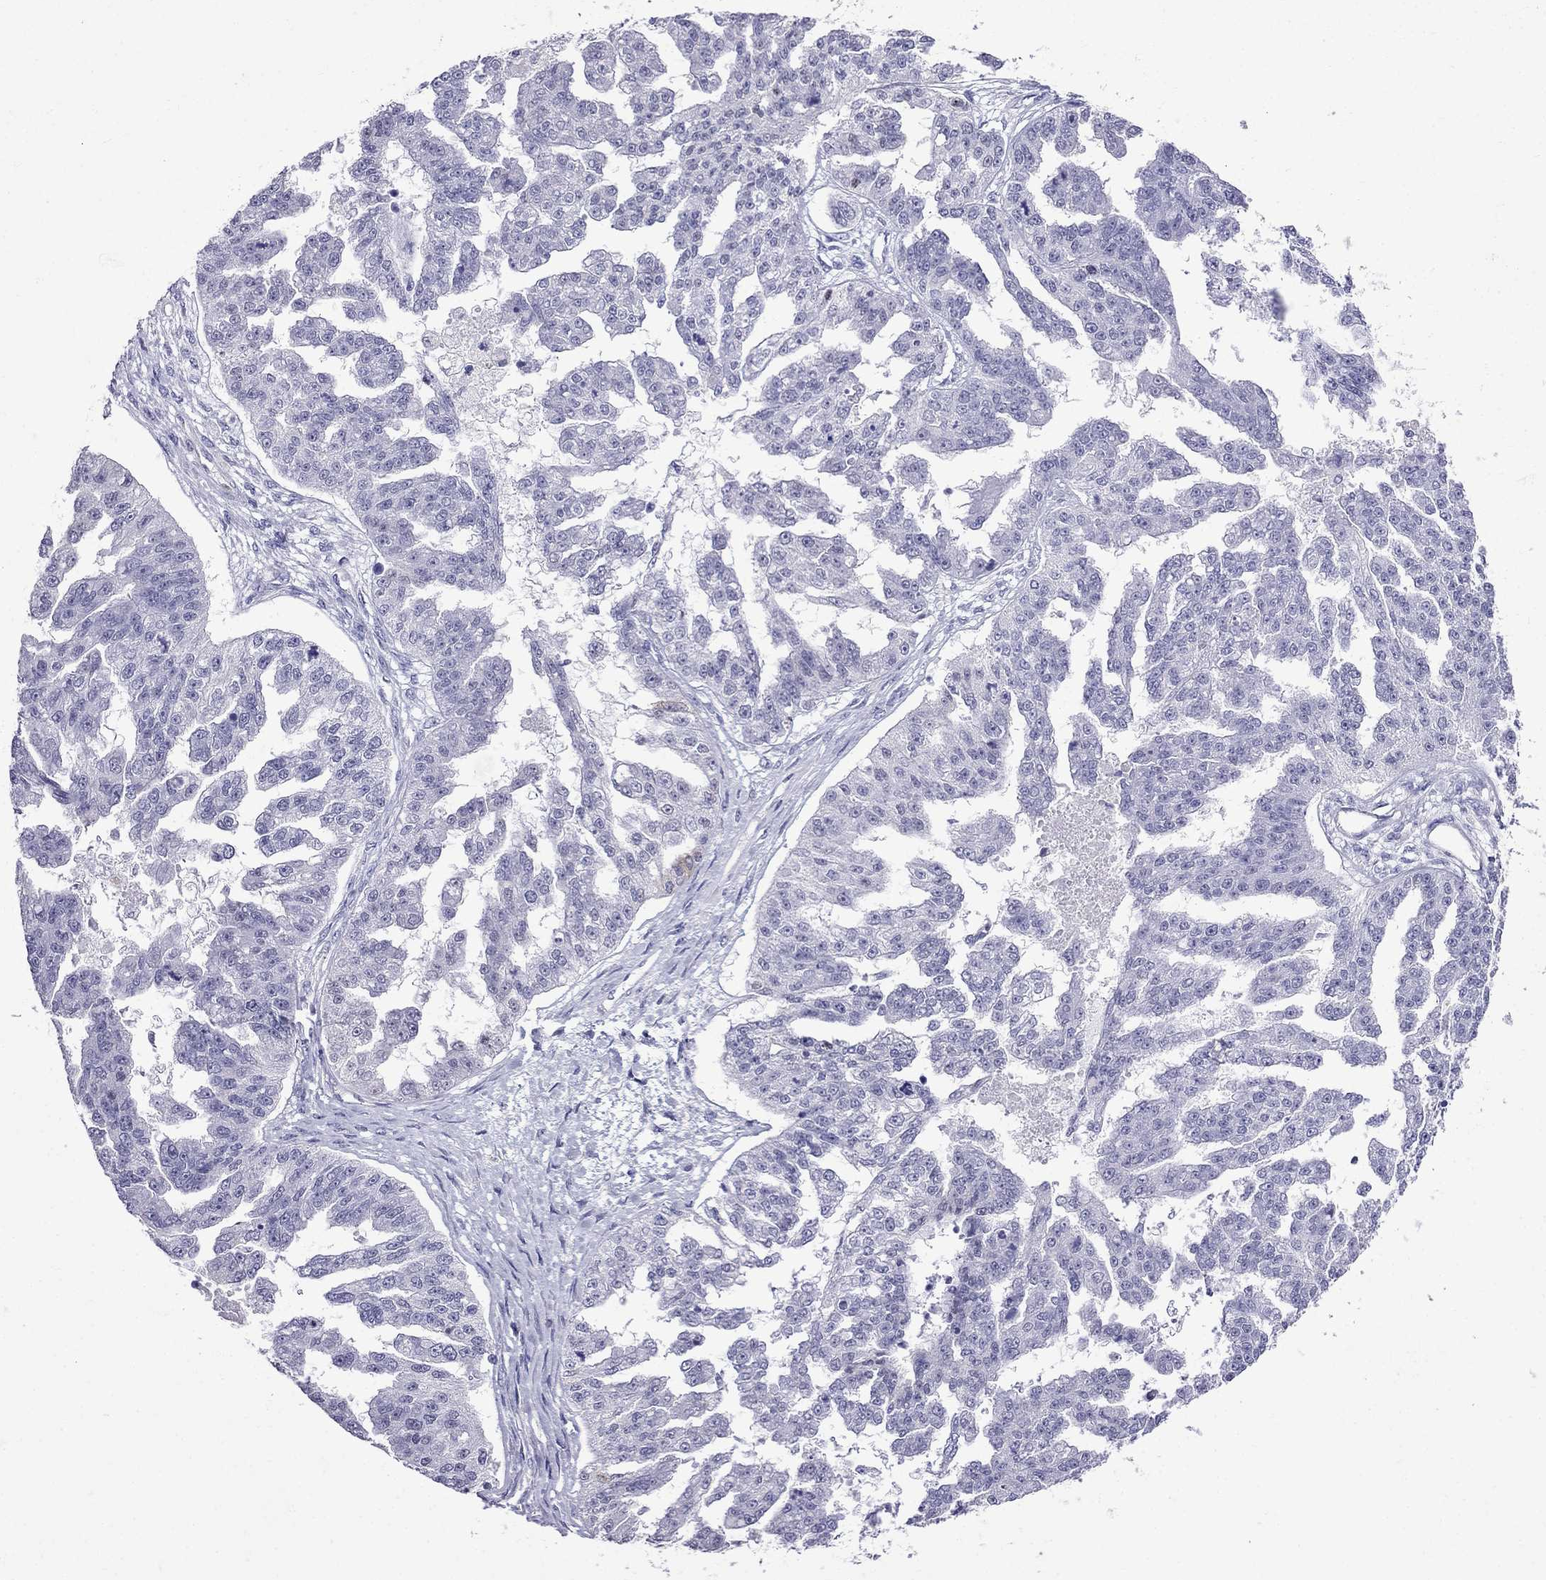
{"staining": {"intensity": "negative", "quantity": "none", "location": "none"}, "tissue": "ovarian cancer", "cell_type": "Tumor cells", "image_type": "cancer", "snomed": [{"axis": "morphology", "description": "Cystadenocarcinoma, serous, NOS"}, {"axis": "topography", "description": "Ovary"}], "caption": "Immunohistochemistry histopathology image of human ovarian cancer (serous cystadenocarcinoma) stained for a protein (brown), which exhibits no positivity in tumor cells.", "gene": "MGP", "patient": {"sex": "female", "age": 58}}